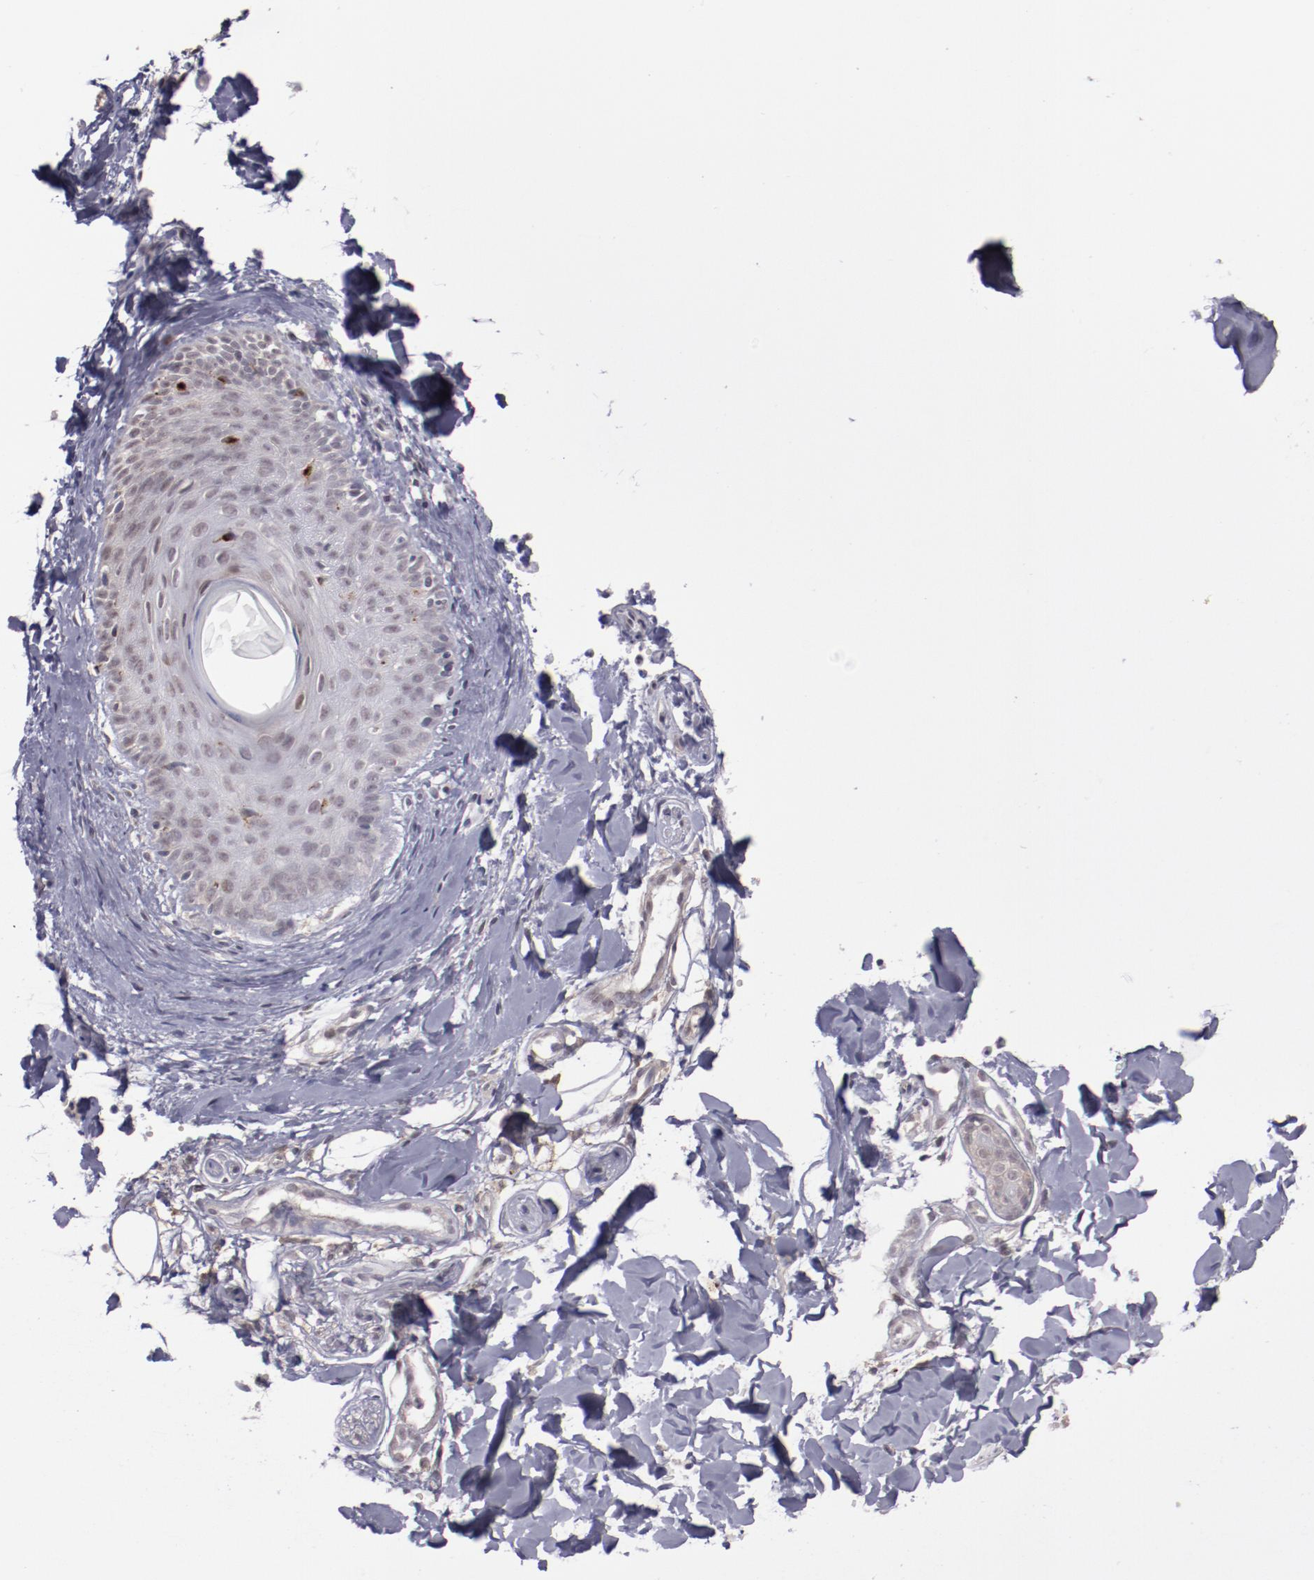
{"staining": {"intensity": "weak", "quantity": ">75%", "location": "nuclear"}, "tissue": "skin", "cell_type": "Epidermal cells", "image_type": "normal", "snomed": [{"axis": "morphology", "description": "Normal tissue, NOS"}, {"axis": "morphology", "description": "Inflammation, NOS"}, {"axis": "topography", "description": "Soft tissue"}, {"axis": "topography", "description": "Anal"}], "caption": "Protein staining of benign skin exhibits weak nuclear expression in about >75% of epidermal cells. (brown staining indicates protein expression, while blue staining denotes nuclei).", "gene": "NRXN3", "patient": {"sex": "female", "age": 15}}